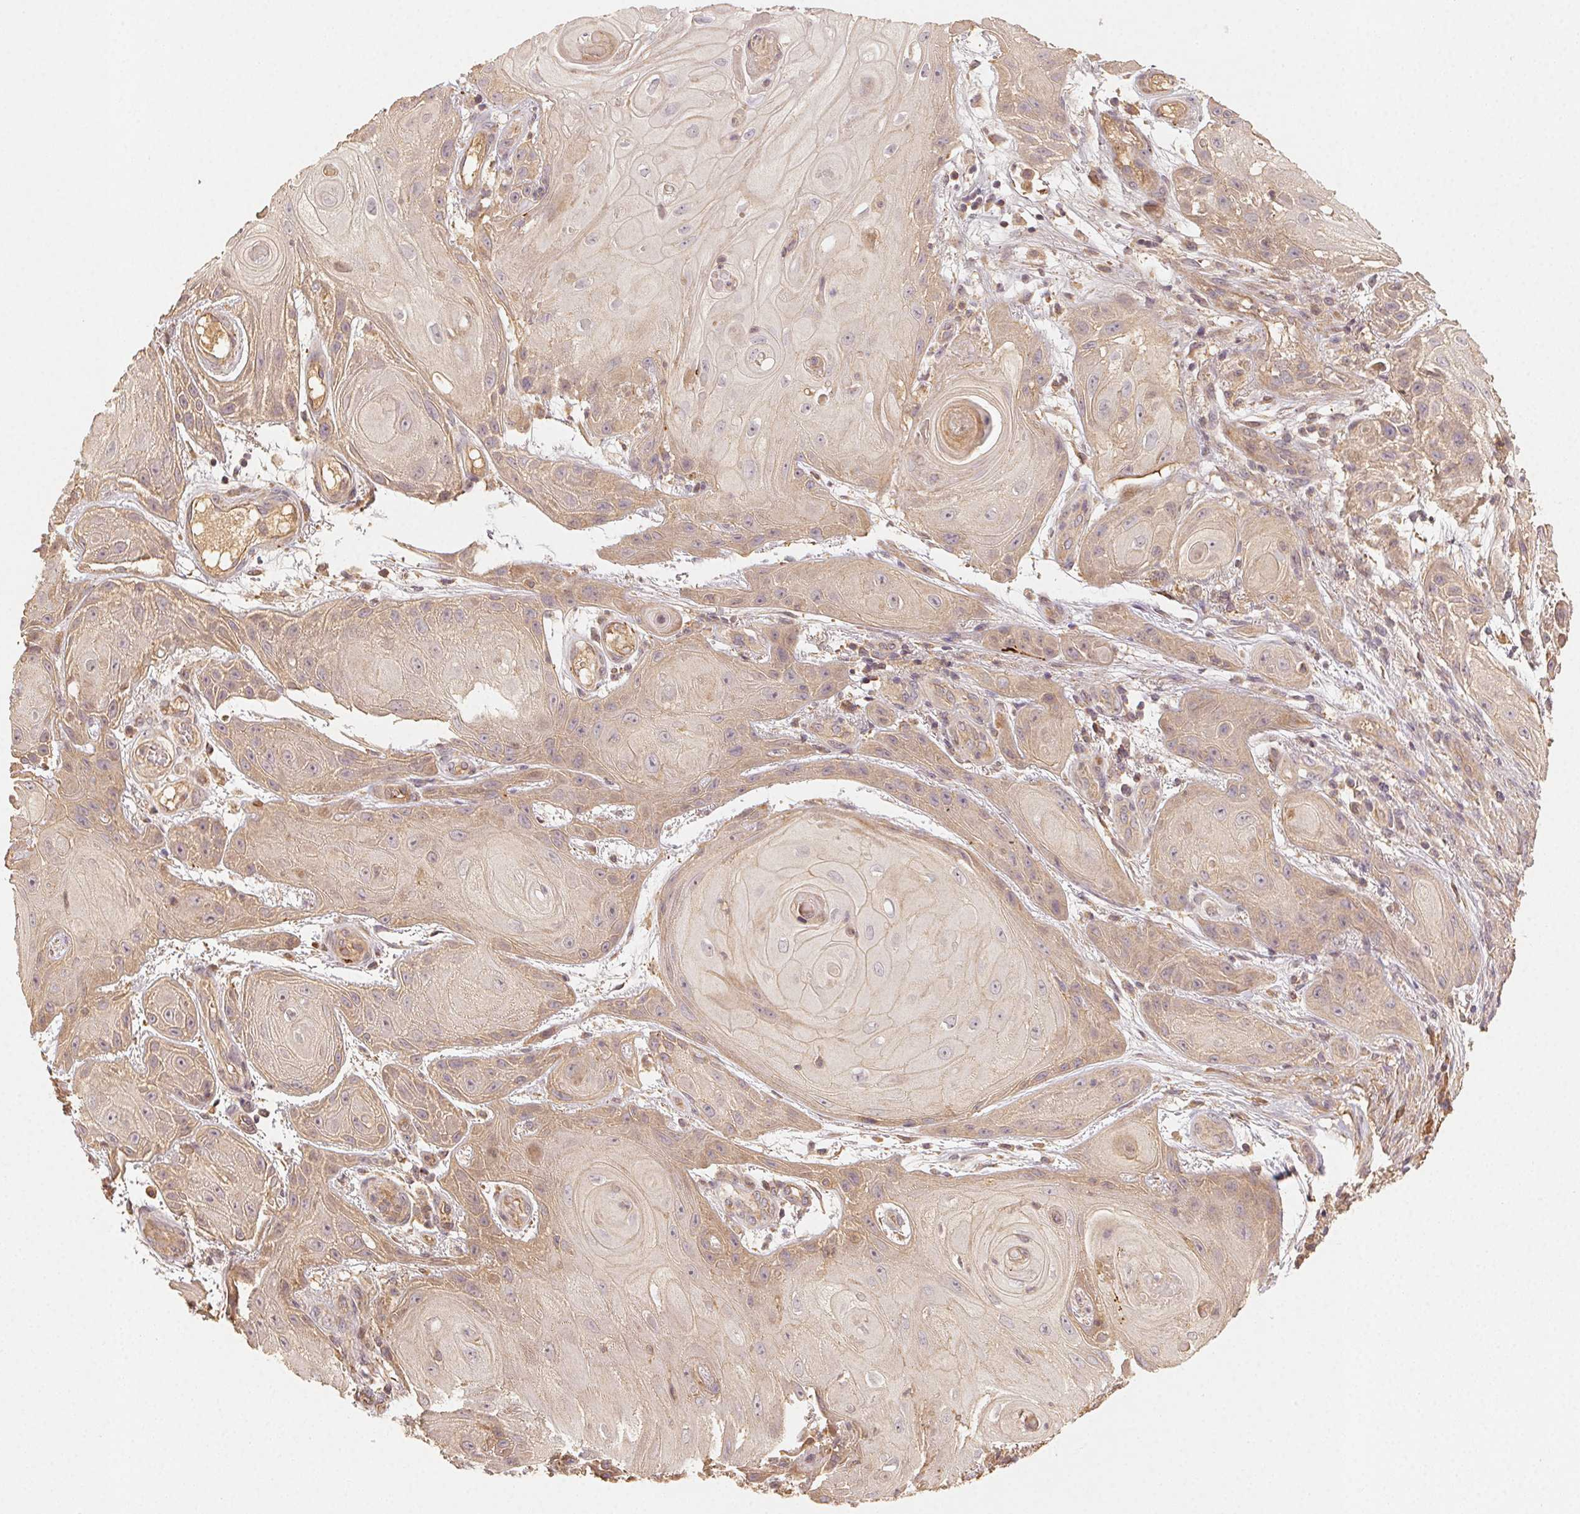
{"staining": {"intensity": "weak", "quantity": "25%-75%", "location": "cytoplasmic/membranous"}, "tissue": "skin cancer", "cell_type": "Tumor cells", "image_type": "cancer", "snomed": [{"axis": "morphology", "description": "Squamous cell carcinoma, NOS"}, {"axis": "topography", "description": "Skin"}], "caption": "Immunohistochemical staining of skin cancer (squamous cell carcinoma) displays weak cytoplasmic/membranous protein staining in about 25%-75% of tumor cells.", "gene": "RALA", "patient": {"sex": "male", "age": 62}}